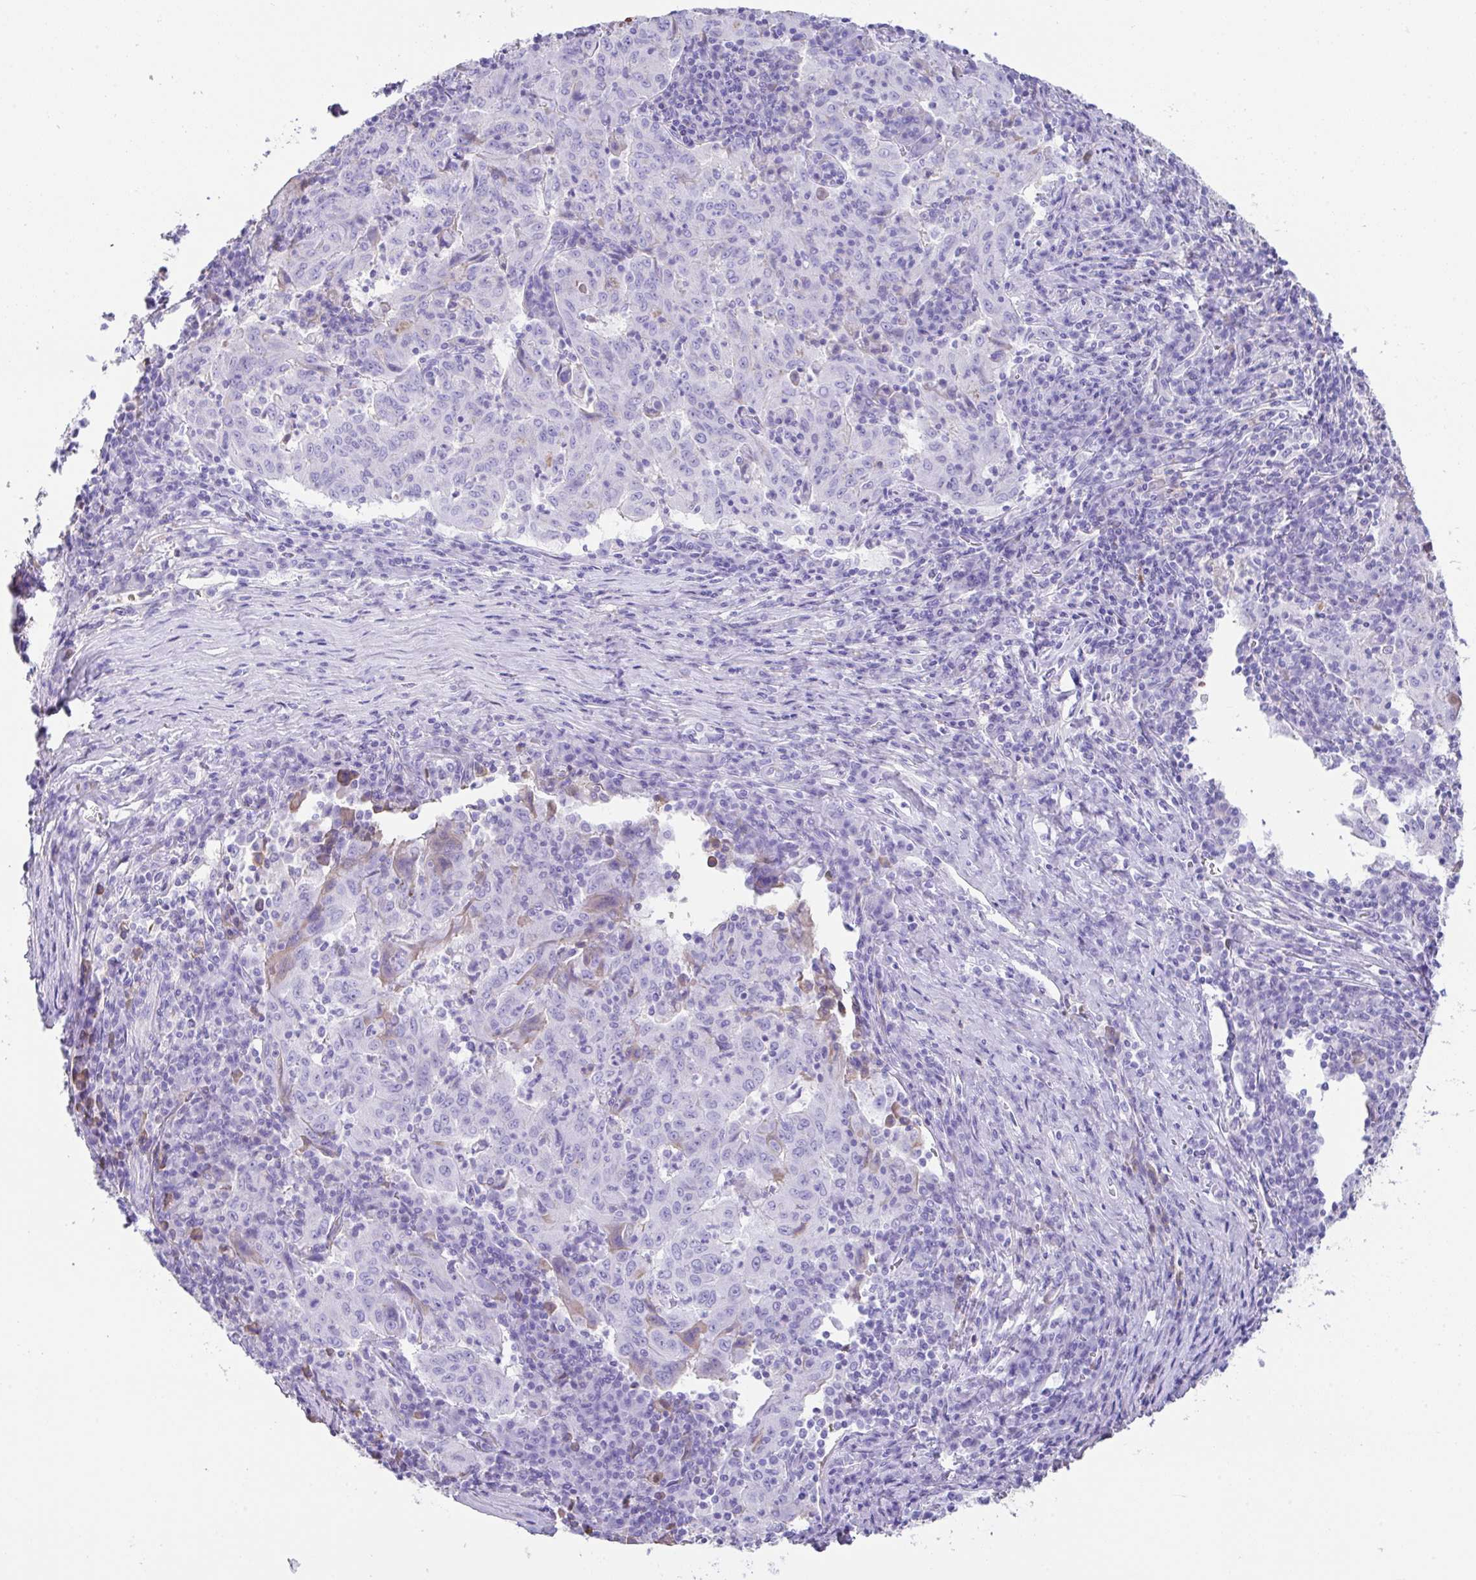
{"staining": {"intensity": "negative", "quantity": "none", "location": "none"}, "tissue": "pancreatic cancer", "cell_type": "Tumor cells", "image_type": "cancer", "snomed": [{"axis": "morphology", "description": "Adenocarcinoma, NOS"}, {"axis": "topography", "description": "Pancreas"}], "caption": "Histopathology image shows no significant protein staining in tumor cells of pancreatic adenocarcinoma.", "gene": "HOXC12", "patient": {"sex": "male", "age": 63}}